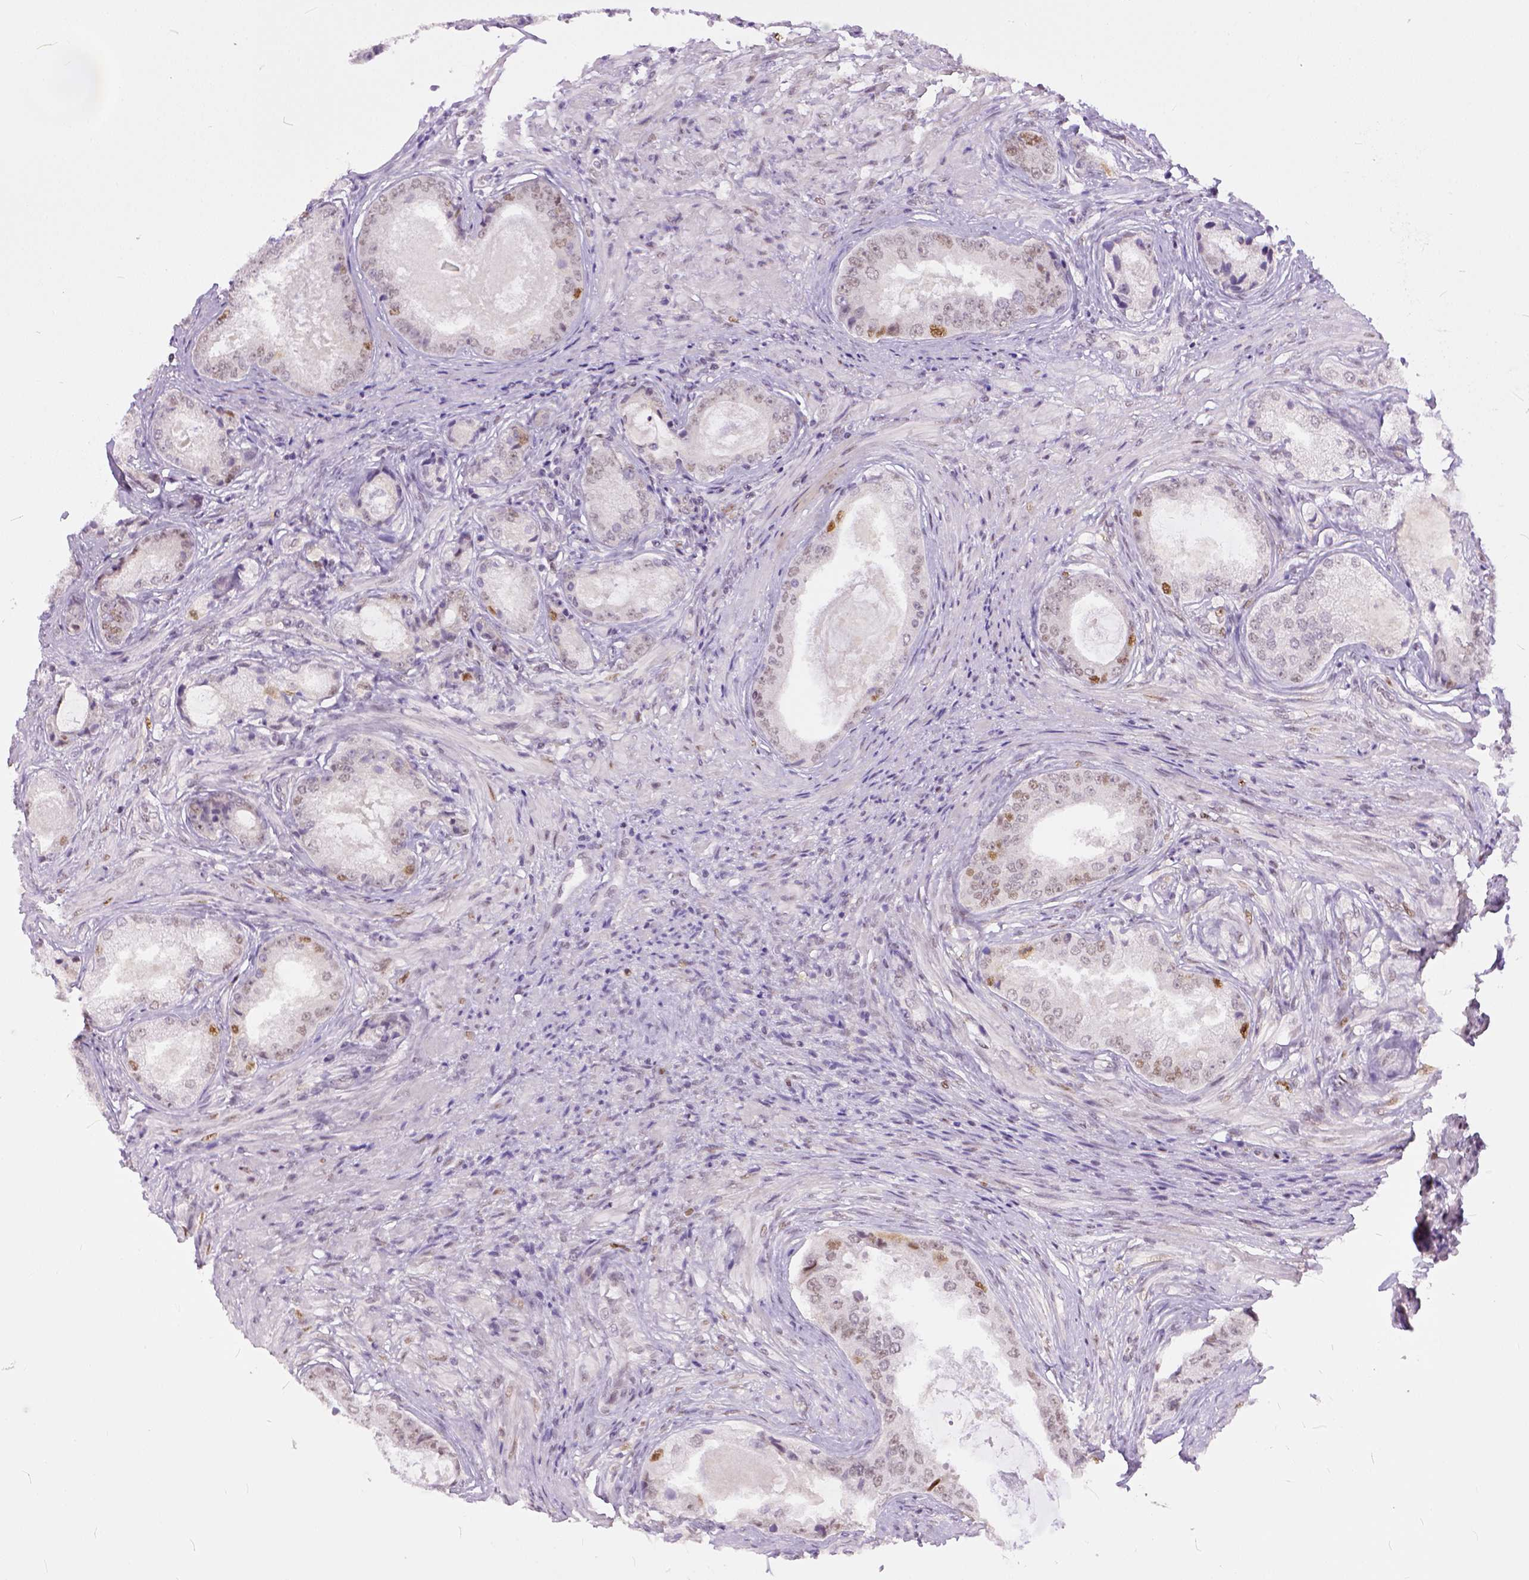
{"staining": {"intensity": "weak", "quantity": "25%-75%", "location": "nuclear"}, "tissue": "prostate cancer", "cell_type": "Tumor cells", "image_type": "cancer", "snomed": [{"axis": "morphology", "description": "Adenocarcinoma, Low grade"}, {"axis": "topography", "description": "Prostate"}], "caption": "Immunohistochemistry of human prostate cancer (low-grade adenocarcinoma) displays low levels of weak nuclear expression in approximately 25%-75% of tumor cells.", "gene": "ERCC1", "patient": {"sex": "male", "age": 68}}